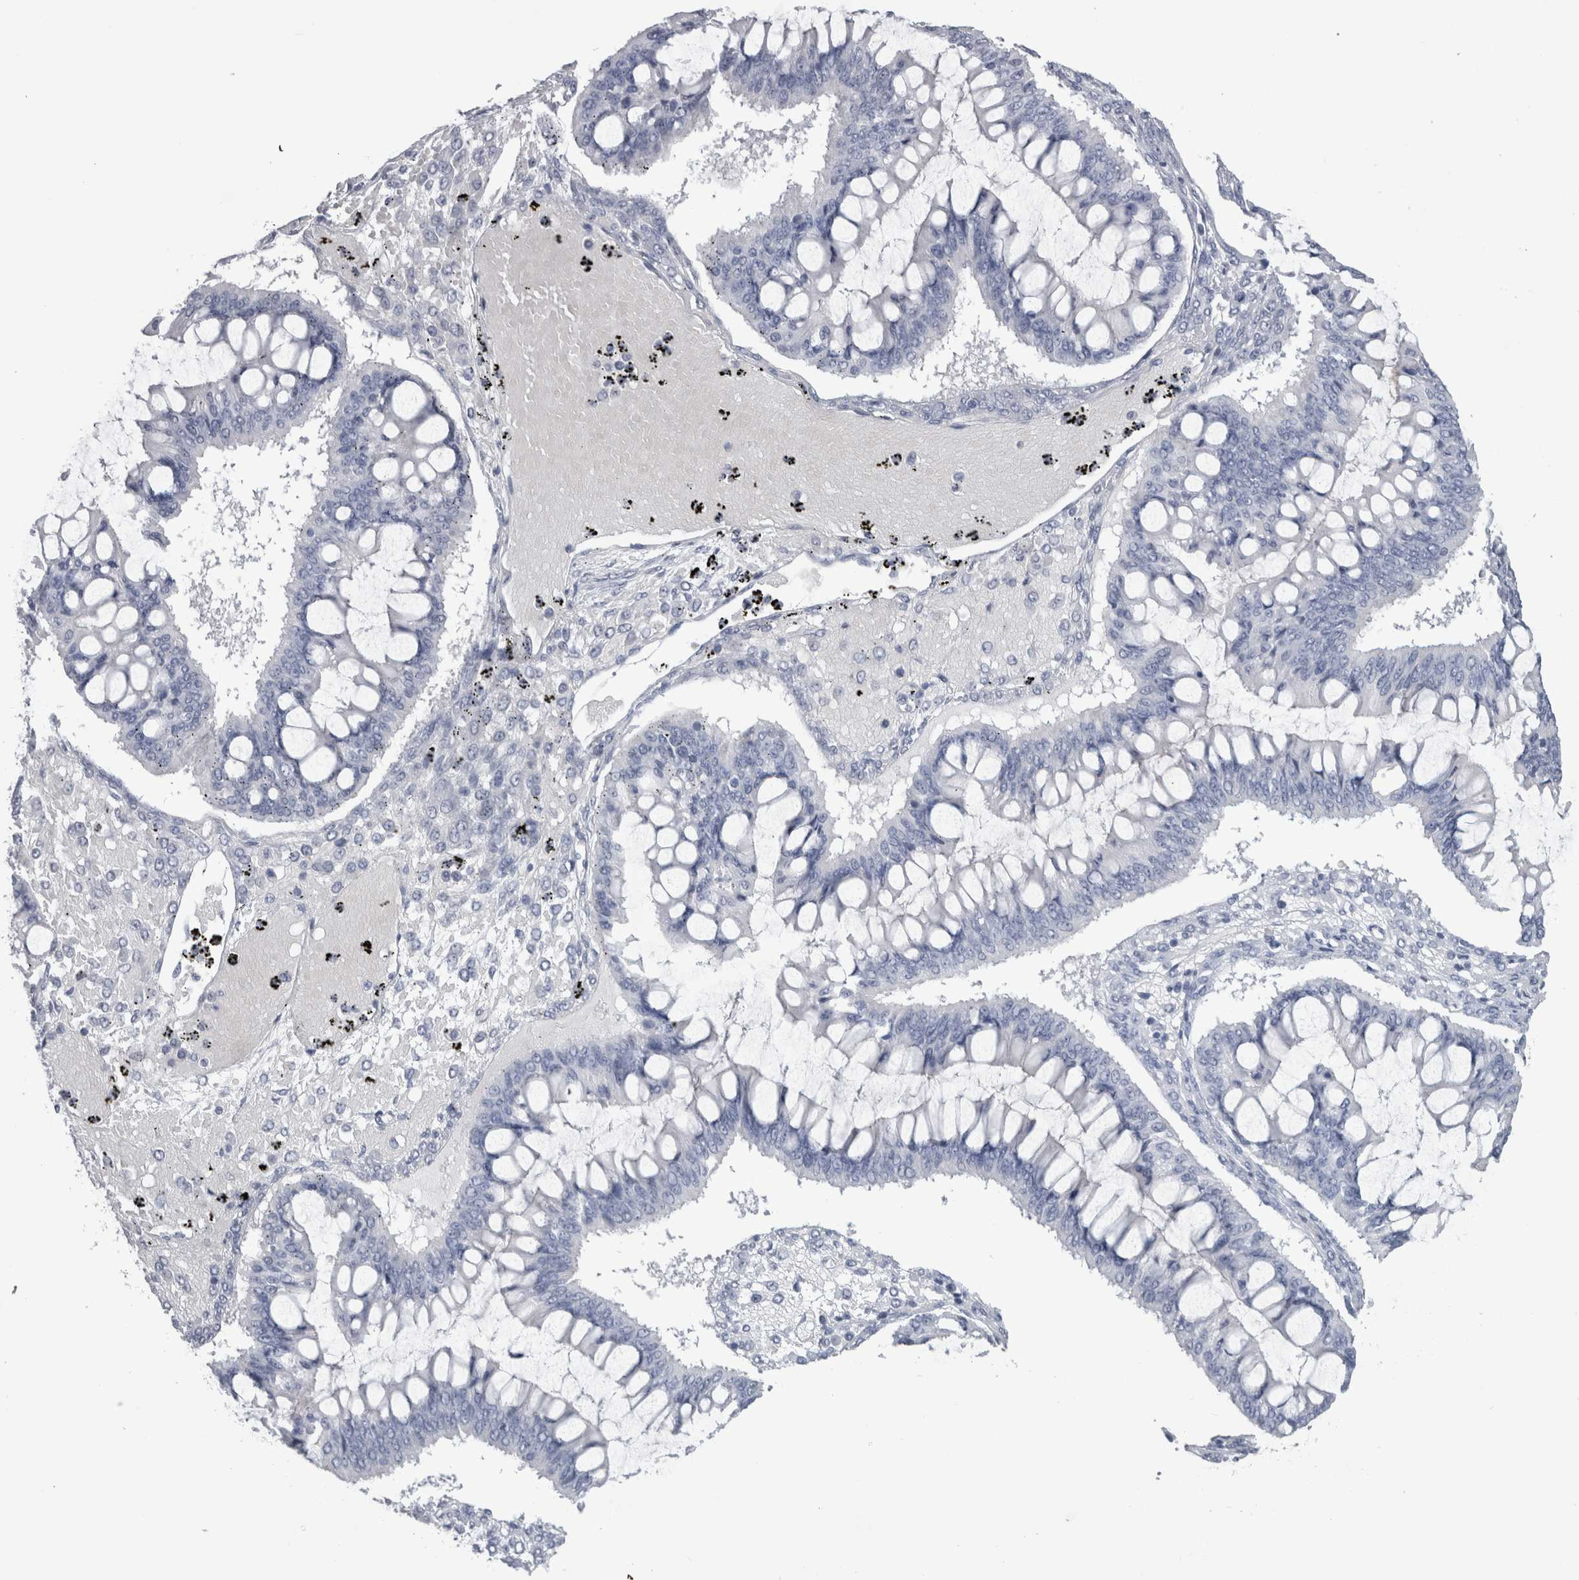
{"staining": {"intensity": "negative", "quantity": "none", "location": "none"}, "tissue": "ovarian cancer", "cell_type": "Tumor cells", "image_type": "cancer", "snomed": [{"axis": "morphology", "description": "Cystadenocarcinoma, mucinous, NOS"}, {"axis": "topography", "description": "Ovary"}], "caption": "IHC histopathology image of neoplastic tissue: ovarian cancer (mucinous cystadenocarcinoma) stained with DAB (3,3'-diaminobenzidine) shows no significant protein expression in tumor cells.", "gene": "PTH", "patient": {"sex": "female", "age": 73}}